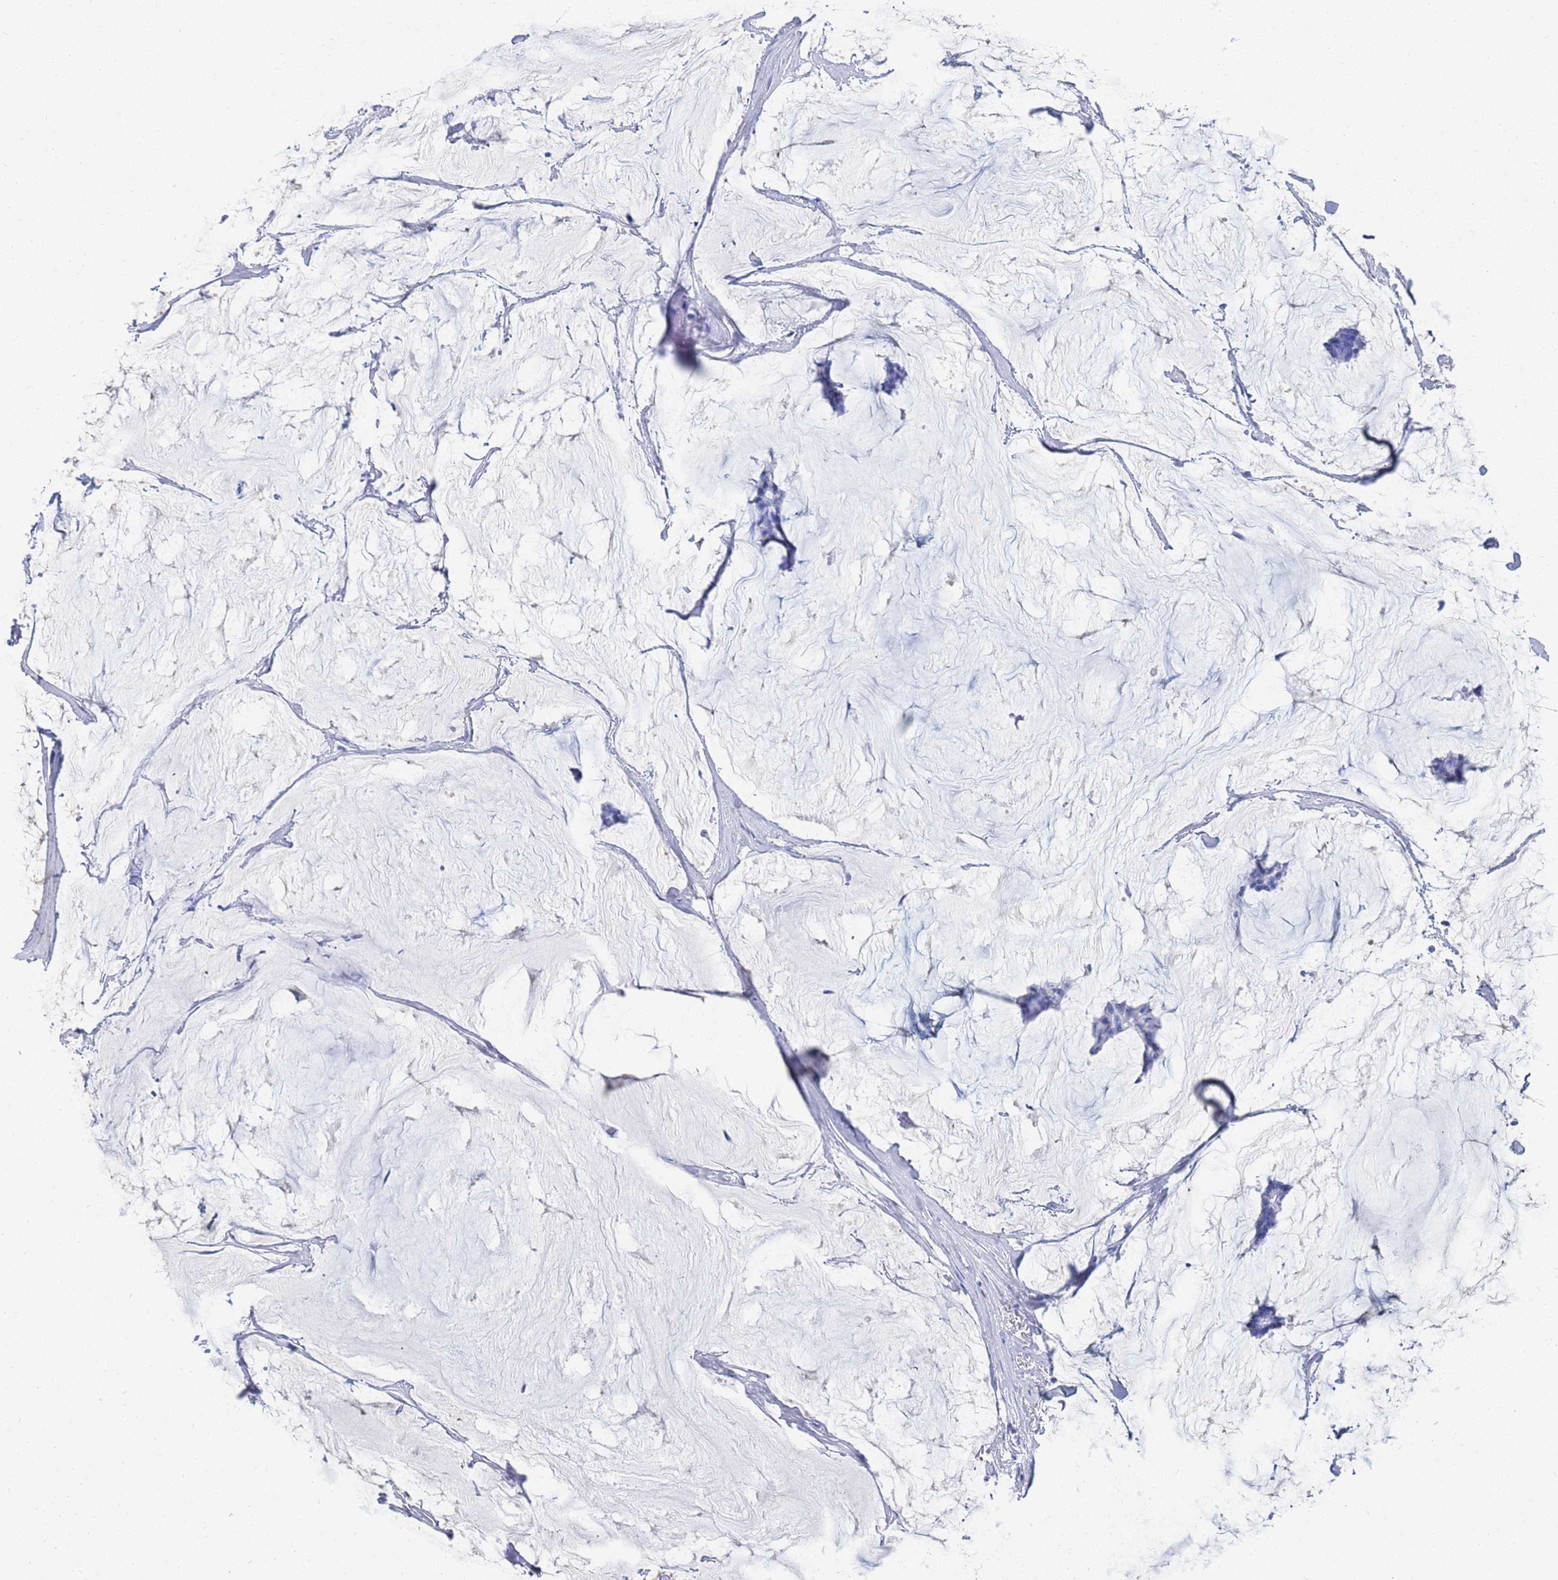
{"staining": {"intensity": "negative", "quantity": "none", "location": "none"}, "tissue": "breast cancer", "cell_type": "Tumor cells", "image_type": "cancer", "snomed": [{"axis": "morphology", "description": "Duct carcinoma"}, {"axis": "topography", "description": "Breast"}], "caption": "An image of human breast cancer (intraductal carcinoma) is negative for staining in tumor cells.", "gene": "GGT1", "patient": {"sex": "female", "age": 93}}